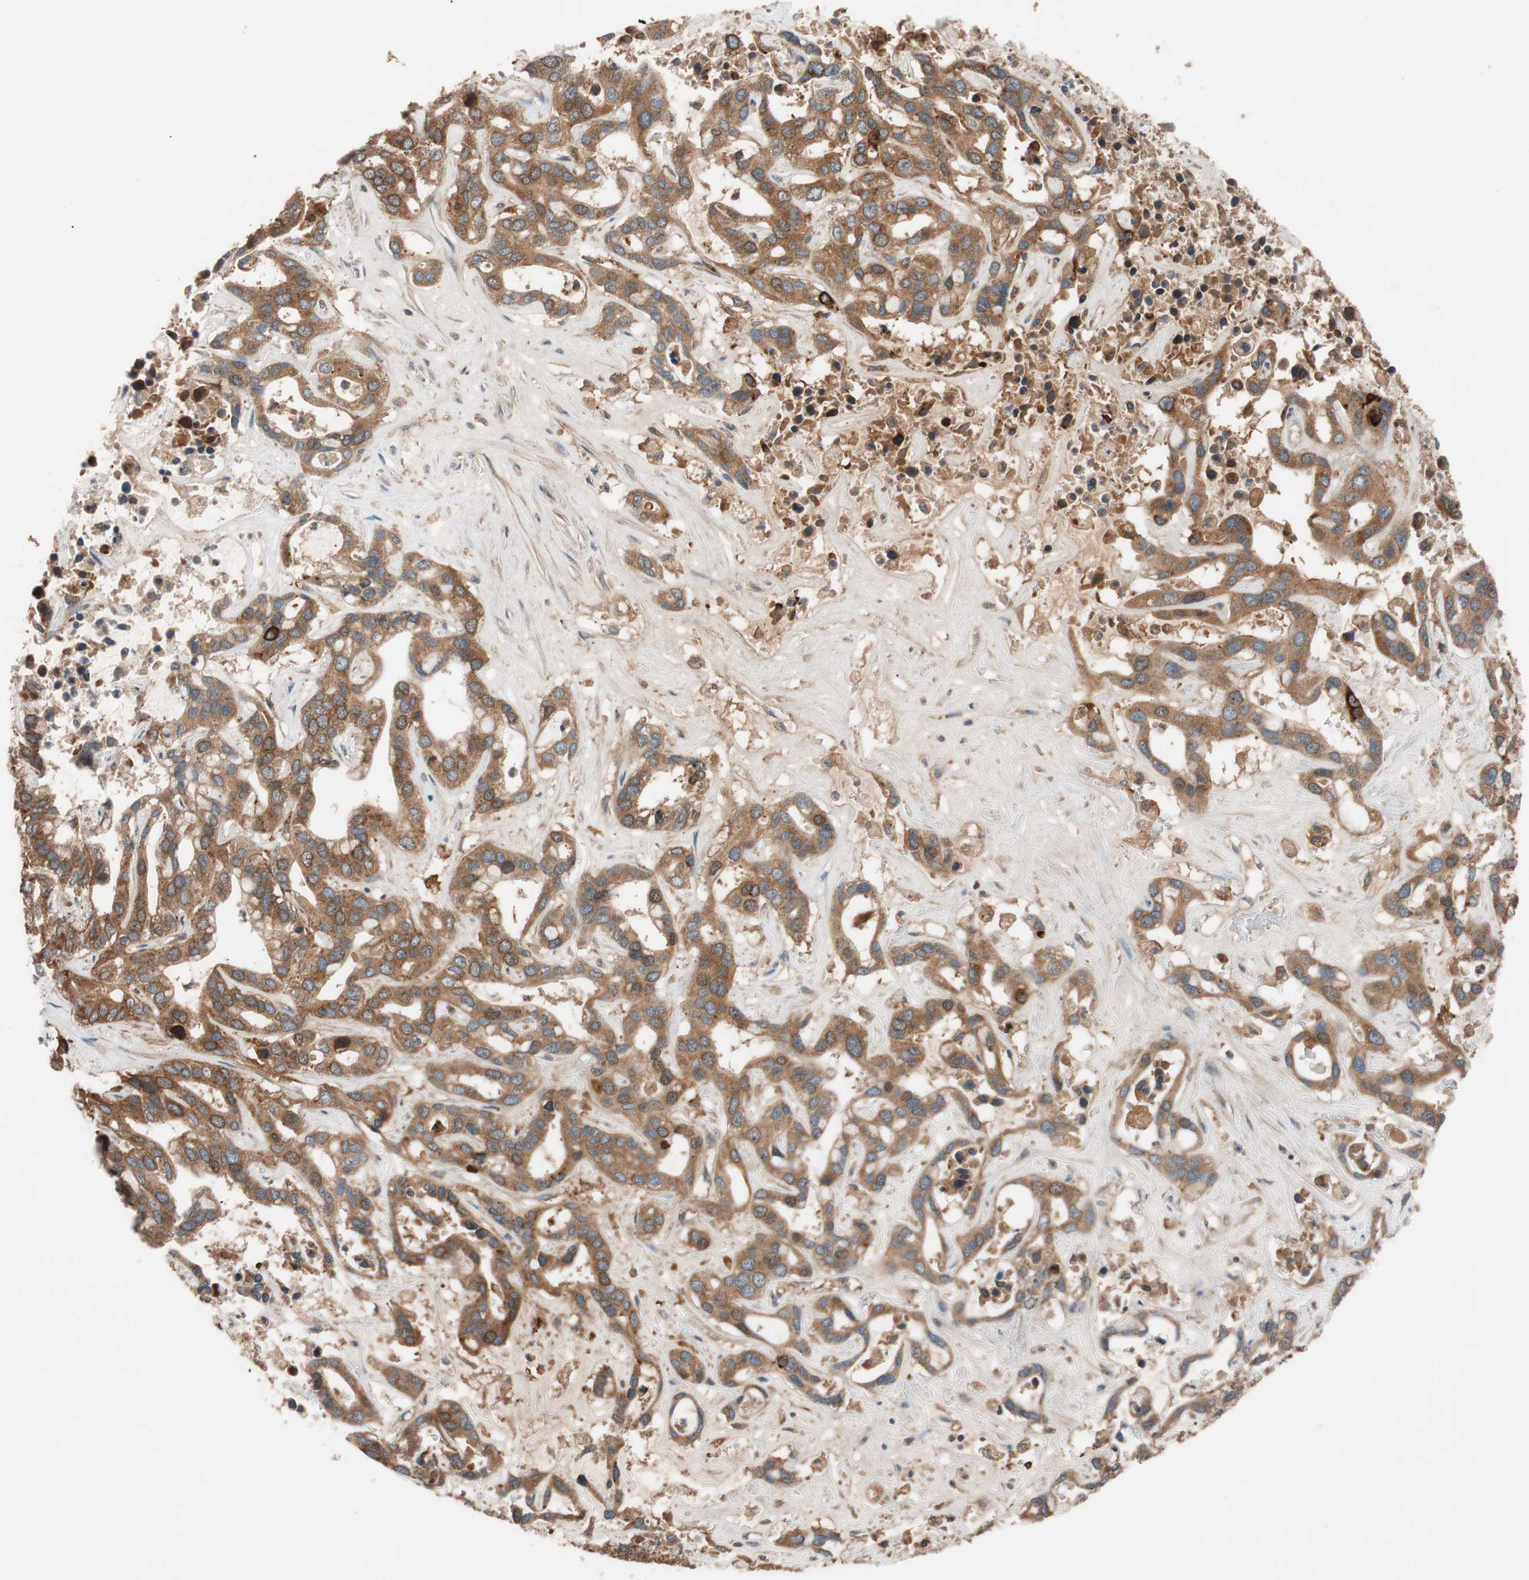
{"staining": {"intensity": "moderate", "quantity": ">75%", "location": "cytoplasmic/membranous"}, "tissue": "liver cancer", "cell_type": "Tumor cells", "image_type": "cancer", "snomed": [{"axis": "morphology", "description": "Cholangiocarcinoma"}, {"axis": "topography", "description": "Liver"}], "caption": "This is a micrograph of immunohistochemistry staining of liver cancer (cholangiocarcinoma), which shows moderate expression in the cytoplasmic/membranous of tumor cells.", "gene": "SDC4", "patient": {"sex": "female", "age": 65}}